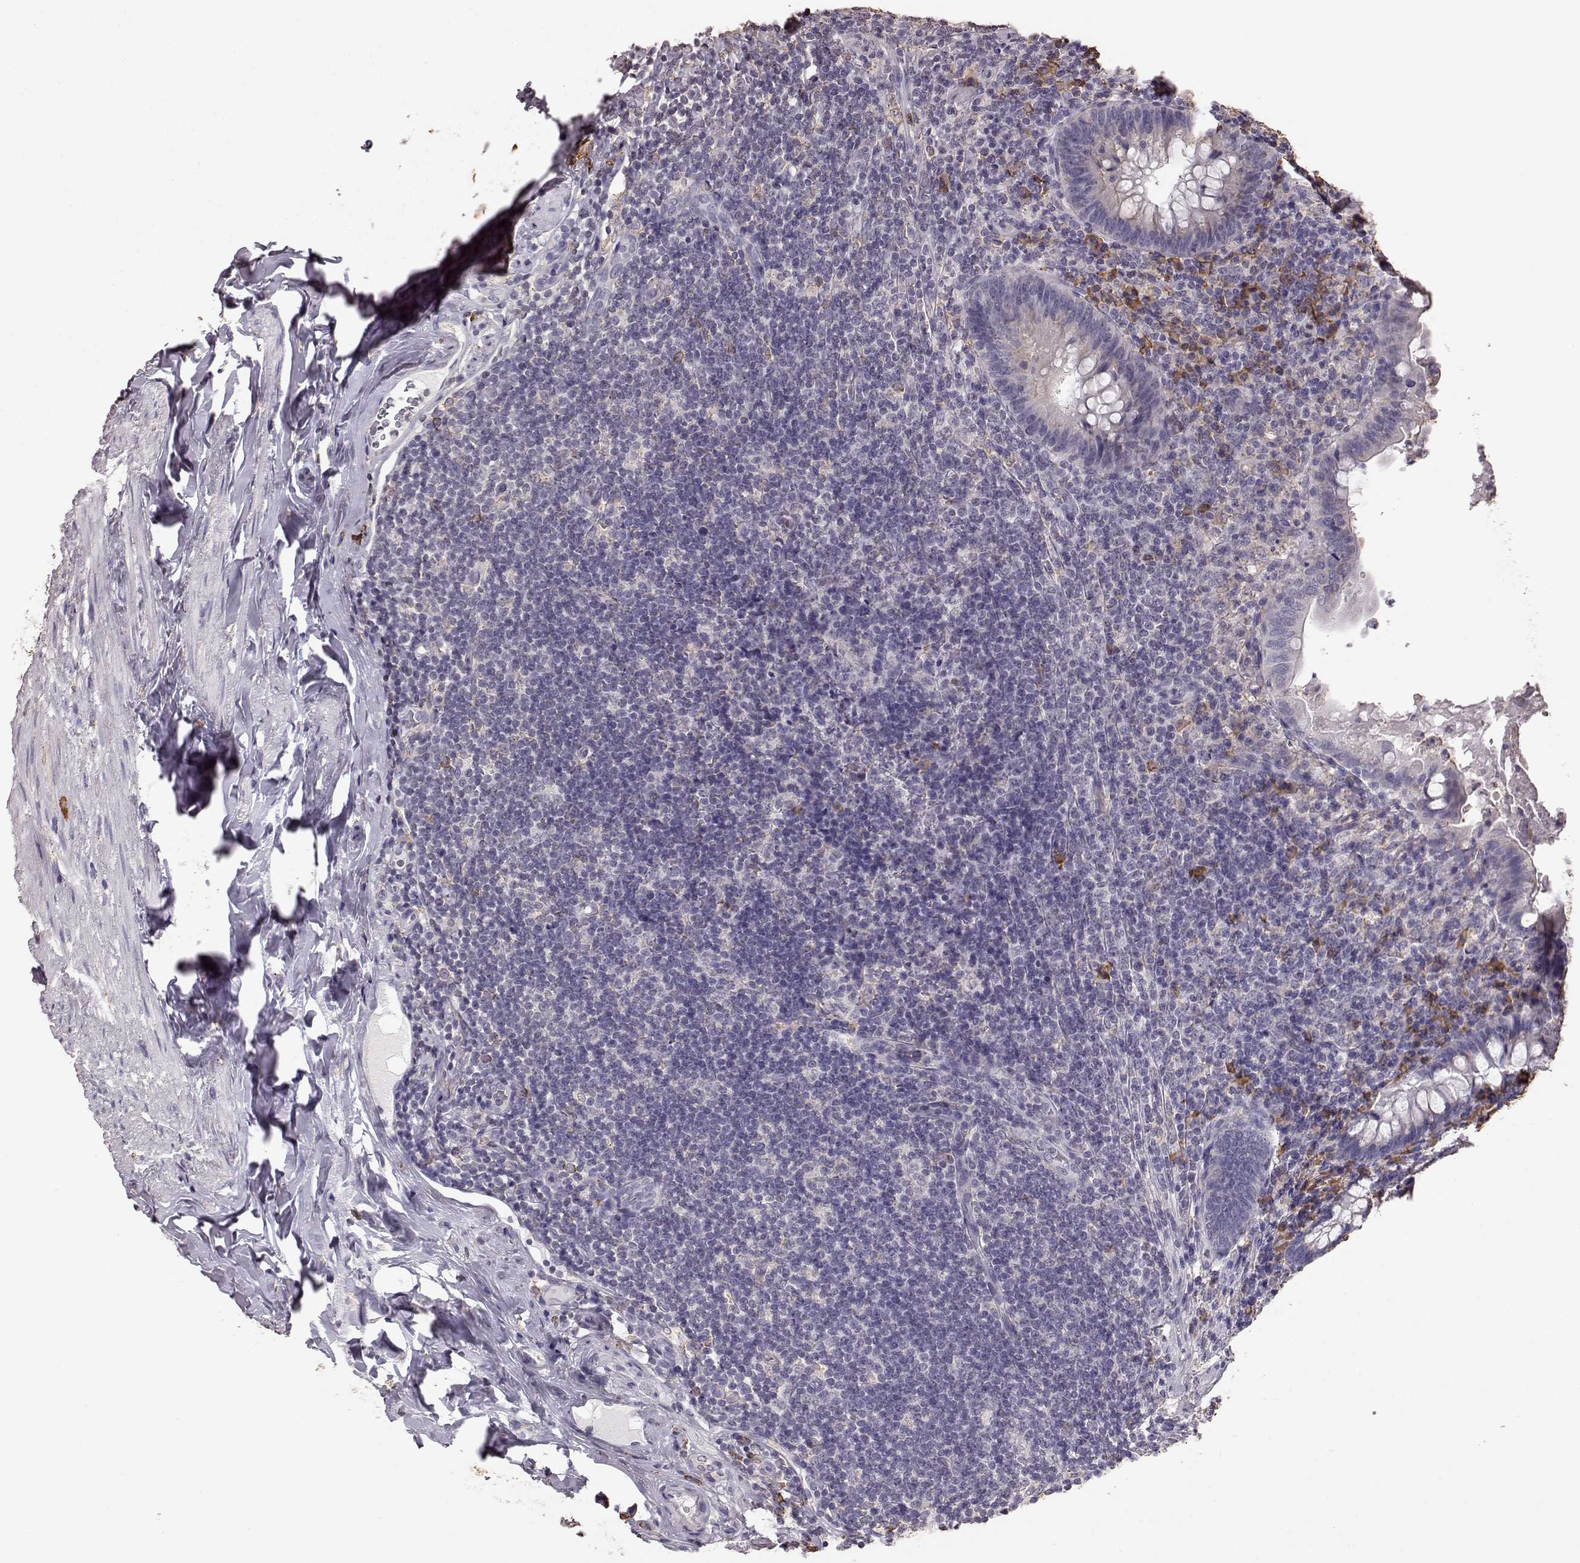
{"staining": {"intensity": "weak", "quantity": "<25%", "location": "cytoplasmic/membranous"}, "tissue": "appendix", "cell_type": "Glandular cells", "image_type": "normal", "snomed": [{"axis": "morphology", "description": "Normal tissue, NOS"}, {"axis": "topography", "description": "Appendix"}], "caption": "Image shows no significant protein staining in glandular cells of normal appendix.", "gene": "GABRG3", "patient": {"sex": "male", "age": 47}}